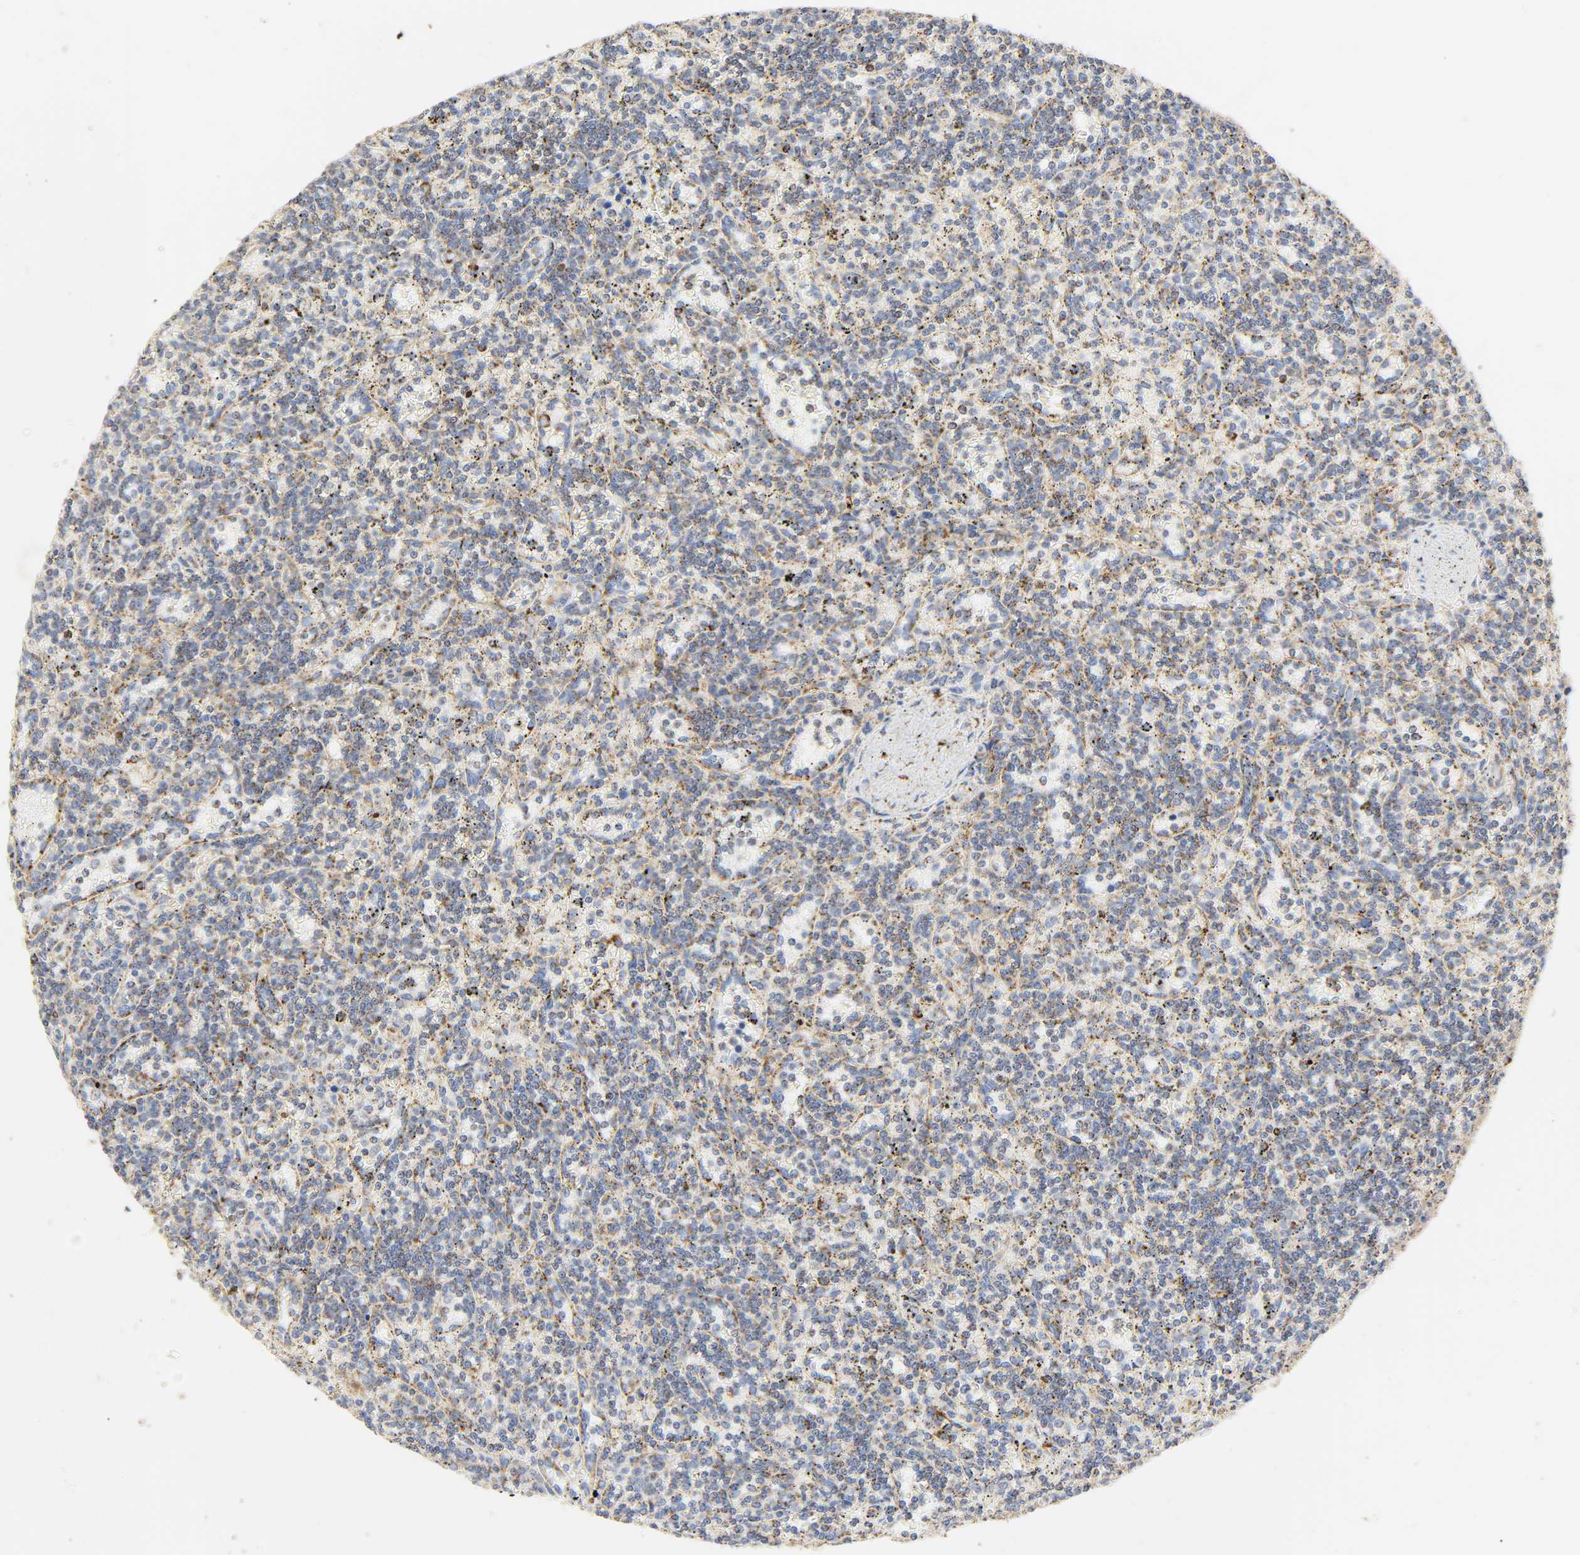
{"staining": {"intensity": "weak", "quantity": "25%-75%", "location": "cytoplasmic/membranous"}, "tissue": "lymphoma", "cell_type": "Tumor cells", "image_type": "cancer", "snomed": [{"axis": "morphology", "description": "Malignant lymphoma, non-Hodgkin's type, Low grade"}, {"axis": "topography", "description": "Spleen"}], "caption": "A high-resolution image shows immunohistochemistry (IHC) staining of lymphoma, which displays weak cytoplasmic/membranous positivity in approximately 25%-75% of tumor cells.", "gene": "ACAT1", "patient": {"sex": "male", "age": 73}}